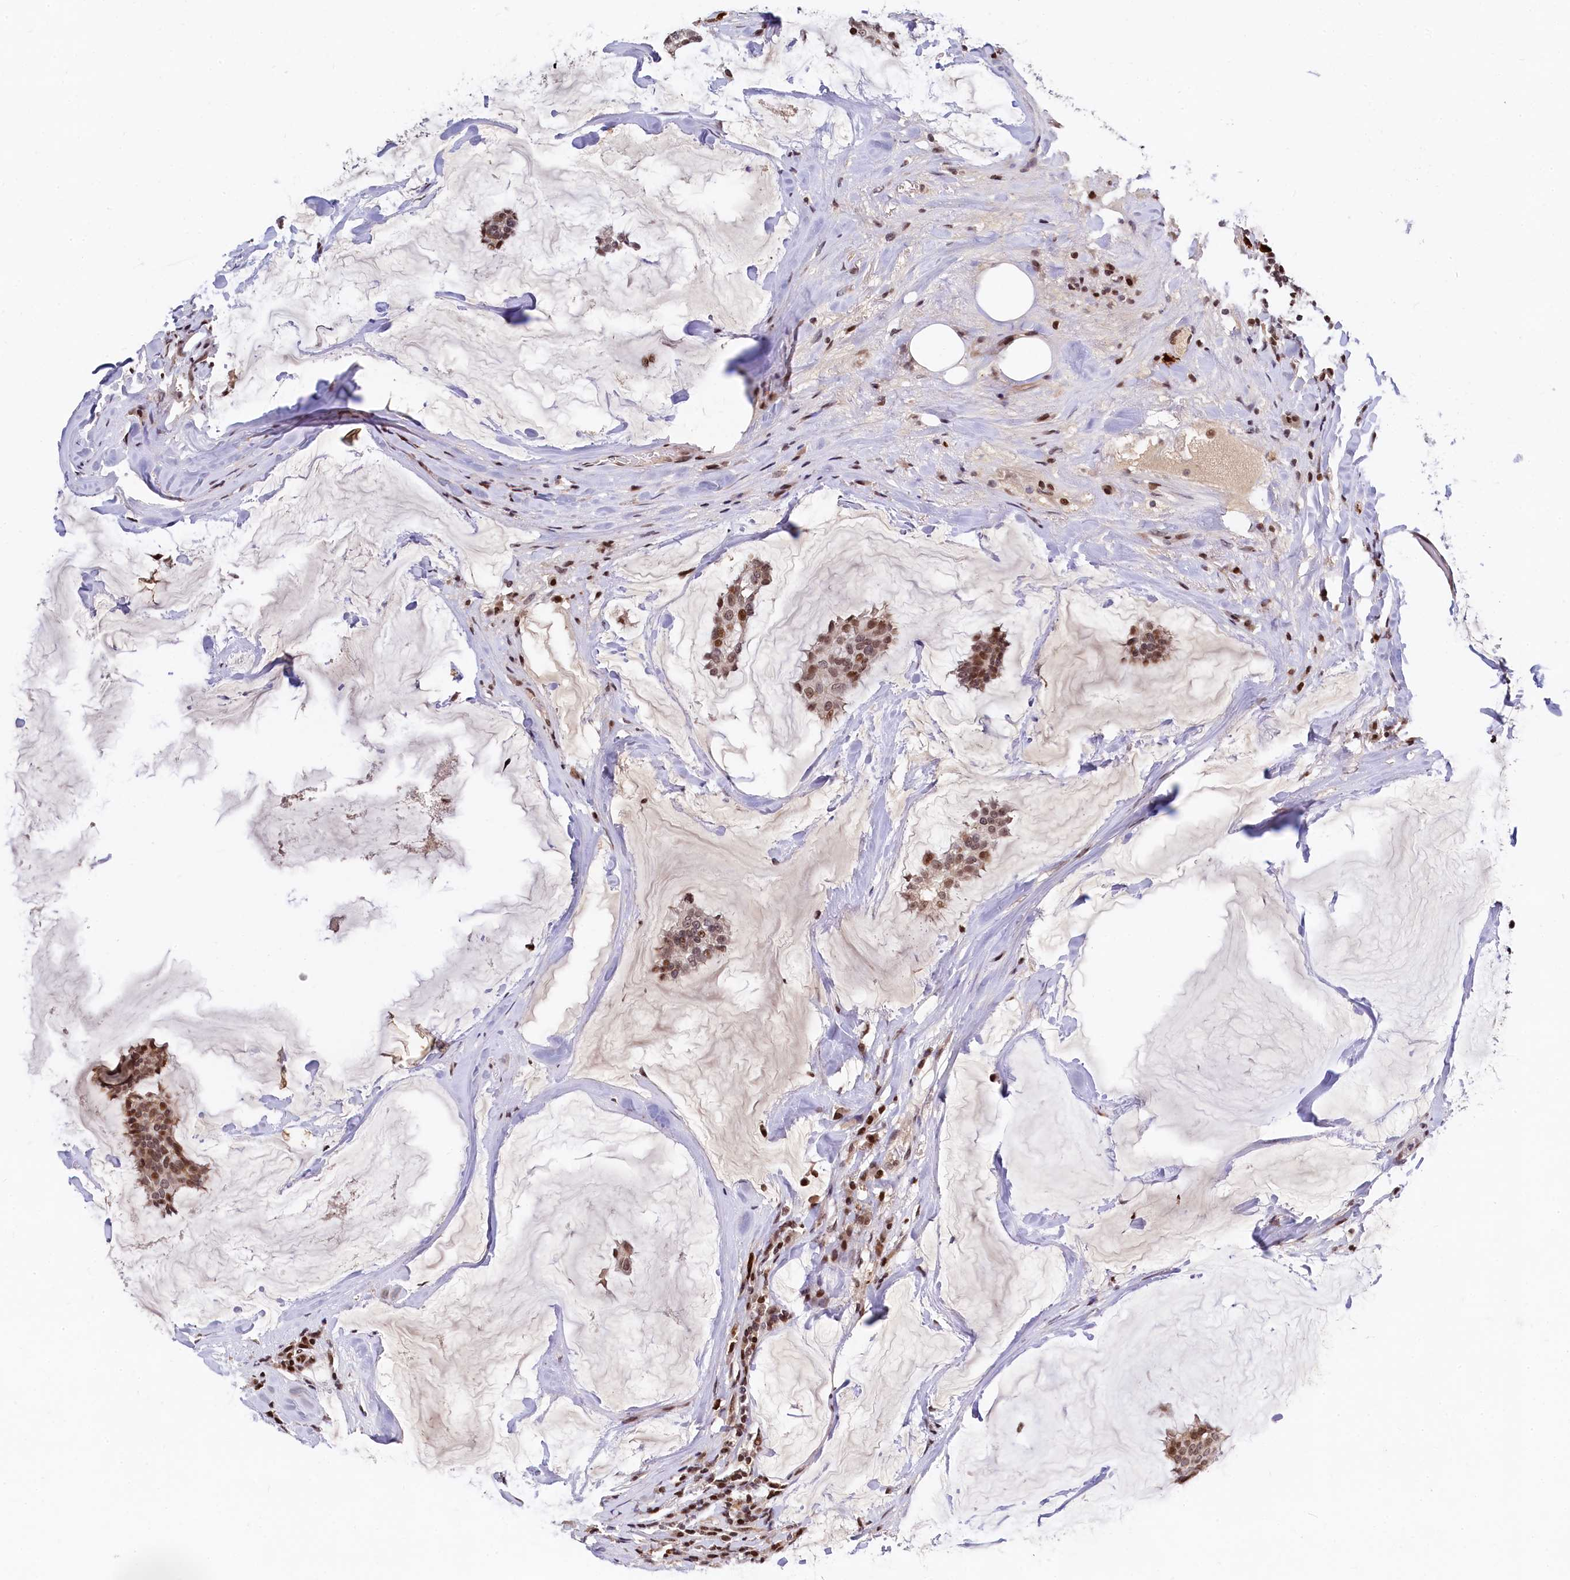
{"staining": {"intensity": "moderate", "quantity": ">75%", "location": "nuclear"}, "tissue": "breast cancer", "cell_type": "Tumor cells", "image_type": "cancer", "snomed": [{"axis": "morphology", "description": "Duct carcinoma"}, {"axis": "topography", "description": "Breast"}], "caption": "Brown immunohistochemical staining in breast cancer (infiltrating ductal carcinoma) shows moderate nuclear positivity in about >75% of tumor cells.", "gene": "FAM217B", "patient": {"sex": "female", "age": 93}}